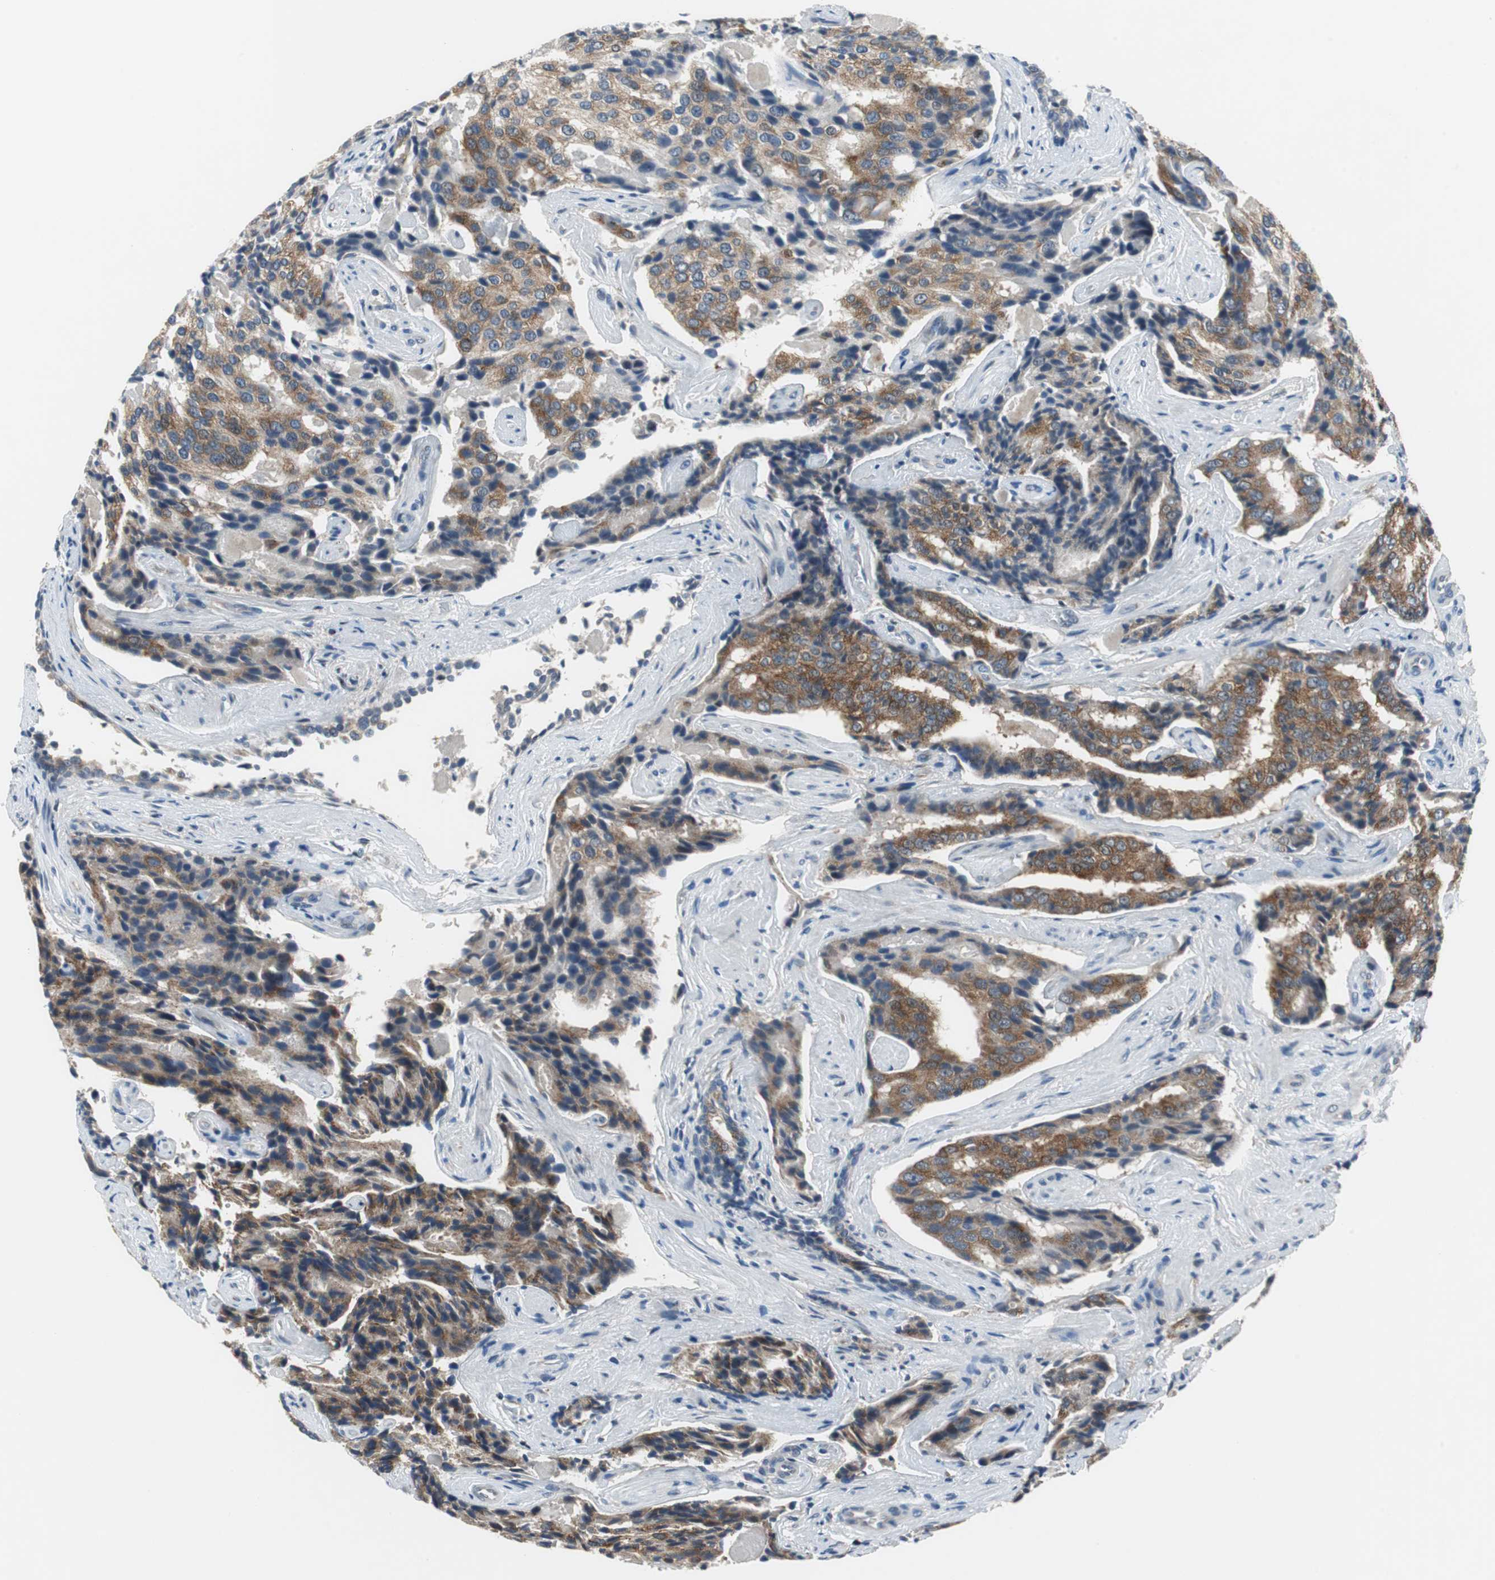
{"staining": {"intensity": "strong", "quantity": ">75%", "location": "cytoplasmic/membranous"}, "tissue": "prostate cancer", "cell_type": "Tumor cells", "image_type": "cancer", "snomed": [{"axis": "morphology", "description": "Adenocarcinoma, High grade"}, {"axis": "topography", "description": "Prostate"}], "caption": "Immunohistochemical staining of adenocarcinoma (high-grade) (prostate) exhibits strong cytoplasmic/membranous protein staining in about >75% of tumor cells. The staining is performed using DAB (3,3'-diaminobenzidine) brown chromogen to label protein expression. The nuclei are counter-stained blue using hematoxylin.", "gene": "PLAA", "patient": {"sex": "male", "age": 58}}